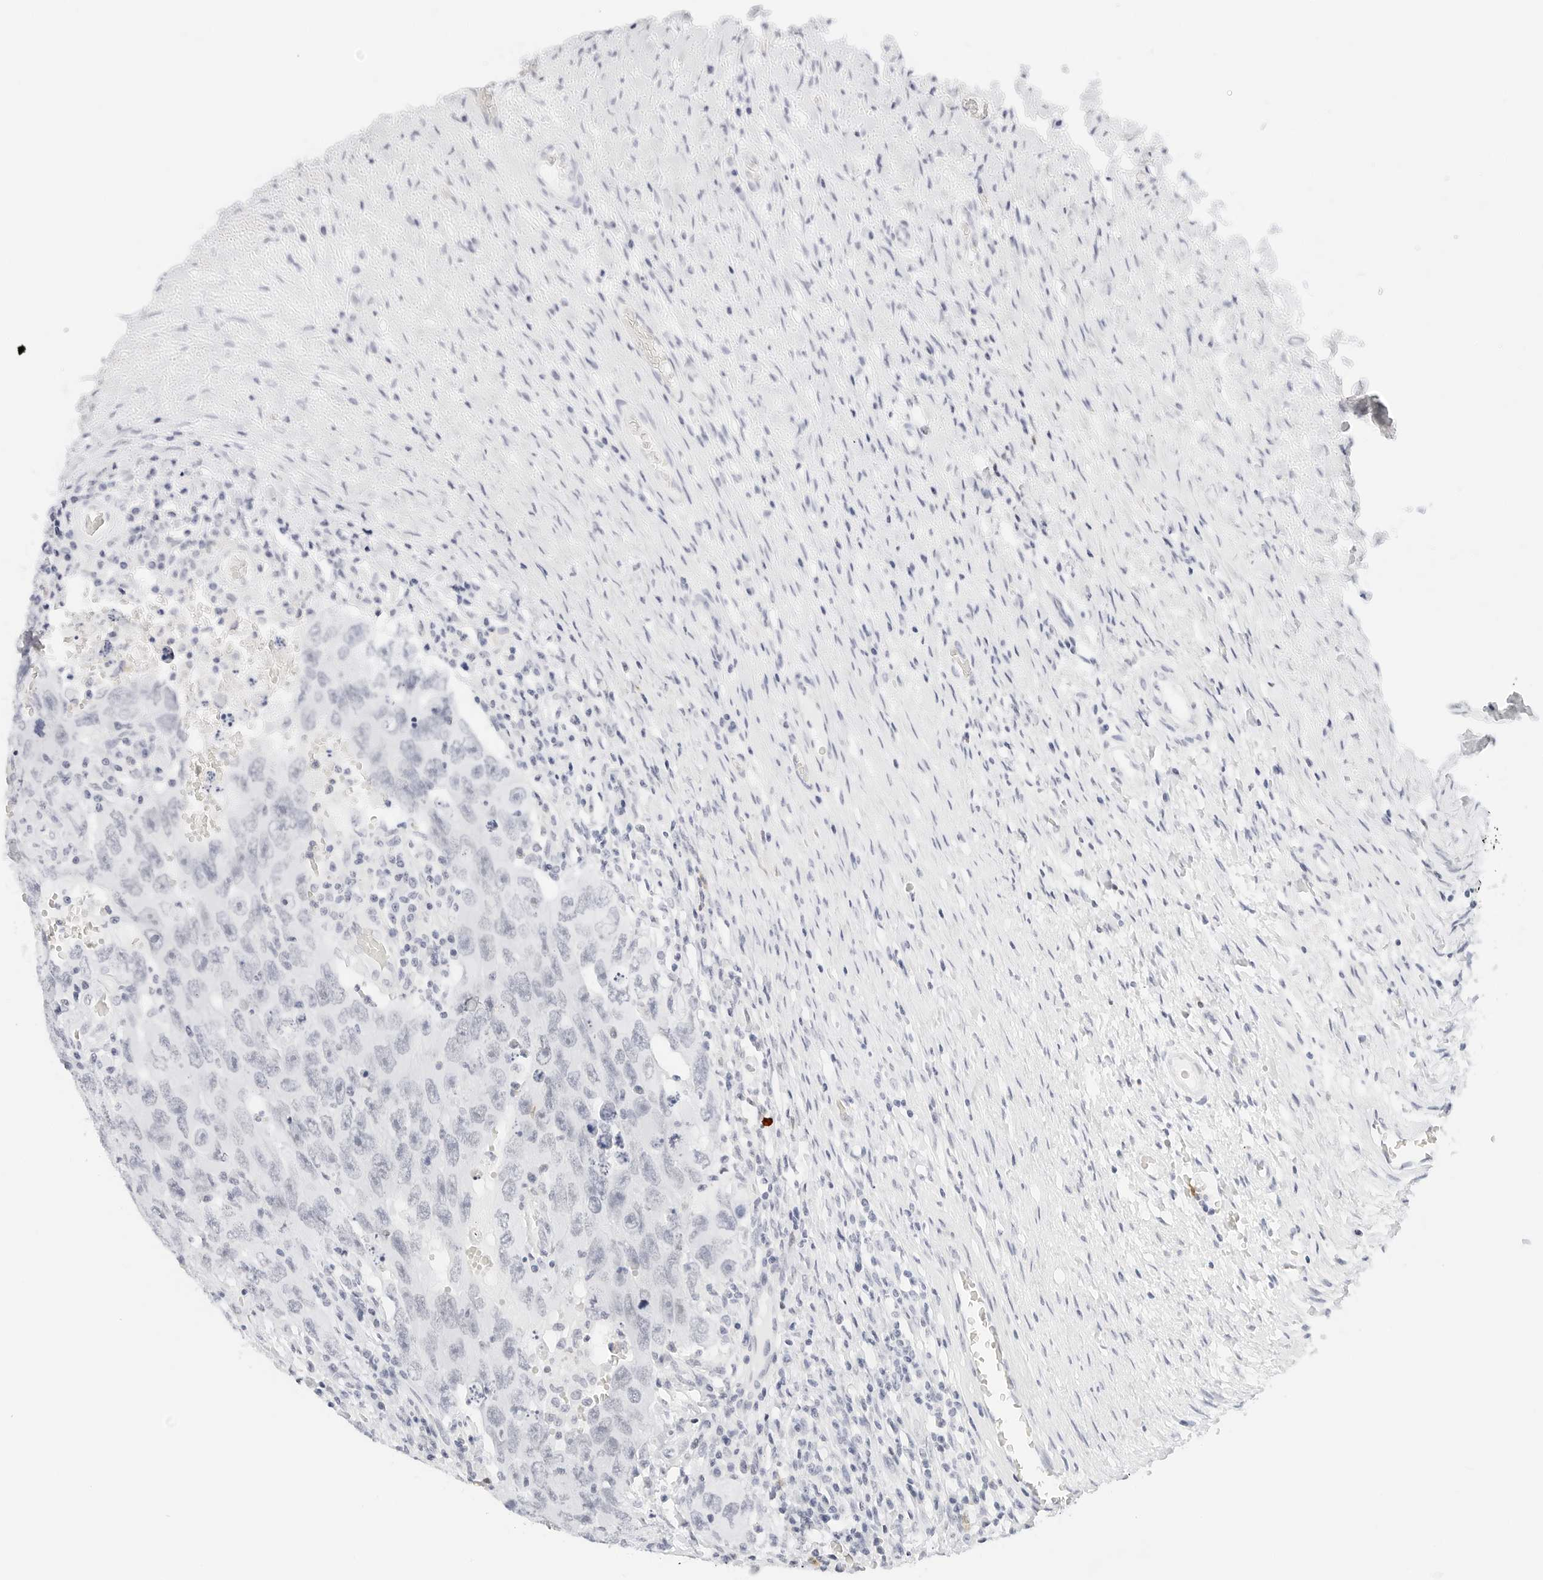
{"staining": {"intensity": "negative", "quantity": "none", "location": "none"}, "tissue": "testis cancer", "cell_type": "Tumor cells", "image_type": "cancer", "snomed": [{"axis": "morphology", "description": "Carcinoma, Embryonal, NOS"}, {"axis": "topography", "description": "Testis"}], "caption": "Immunohistochemistry (IHC) histopathology image of testis cancer stained for a protein (brown), which displays no staining in tumor cells.", "gene": "CD22", "patient": {"sex": "male", "age": 26}}